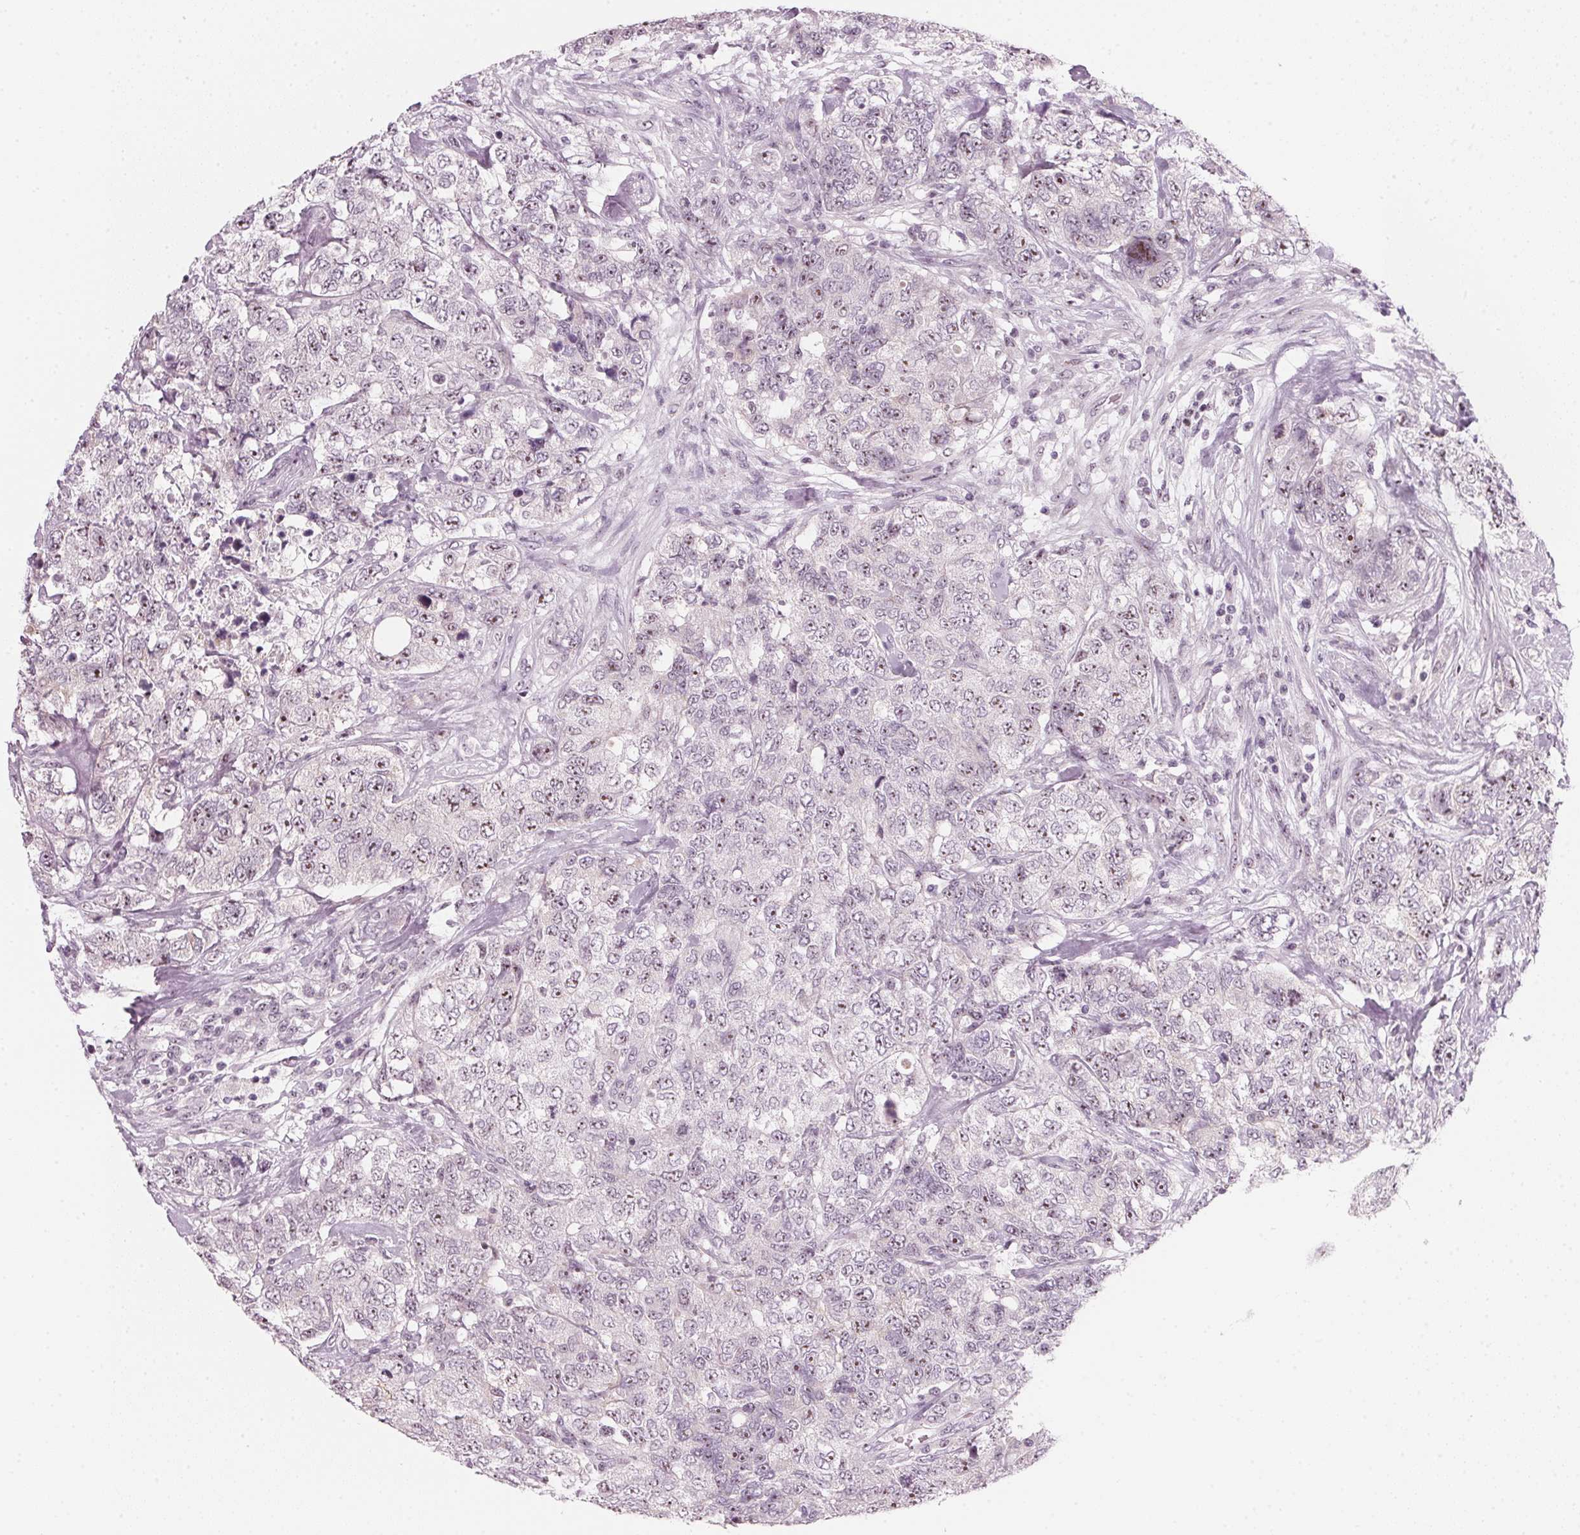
{"staining": {"intensity": "moderate", "quantity": "<25%", "location": "nuclear"}, "tissue": "urothelial cancer", "cell_type": "Tumor cells", "image_type": "cancer", "snomed": [{"axis": "morphology", "description": "Urothelial carcinoma, High grade"}, {"axis": "topography", "description": "Urinary bladder"}], "caption": "High-grade urothelial carcinoma stained with DAB IHC reveals low levels of moderate nuclear staining in about <25% of tumor cells. (Brightfield microscopy of DAB IHC at high magnification).", "gene": "DNTTIP2", "patient": {"sex": "female", "age": 78}}